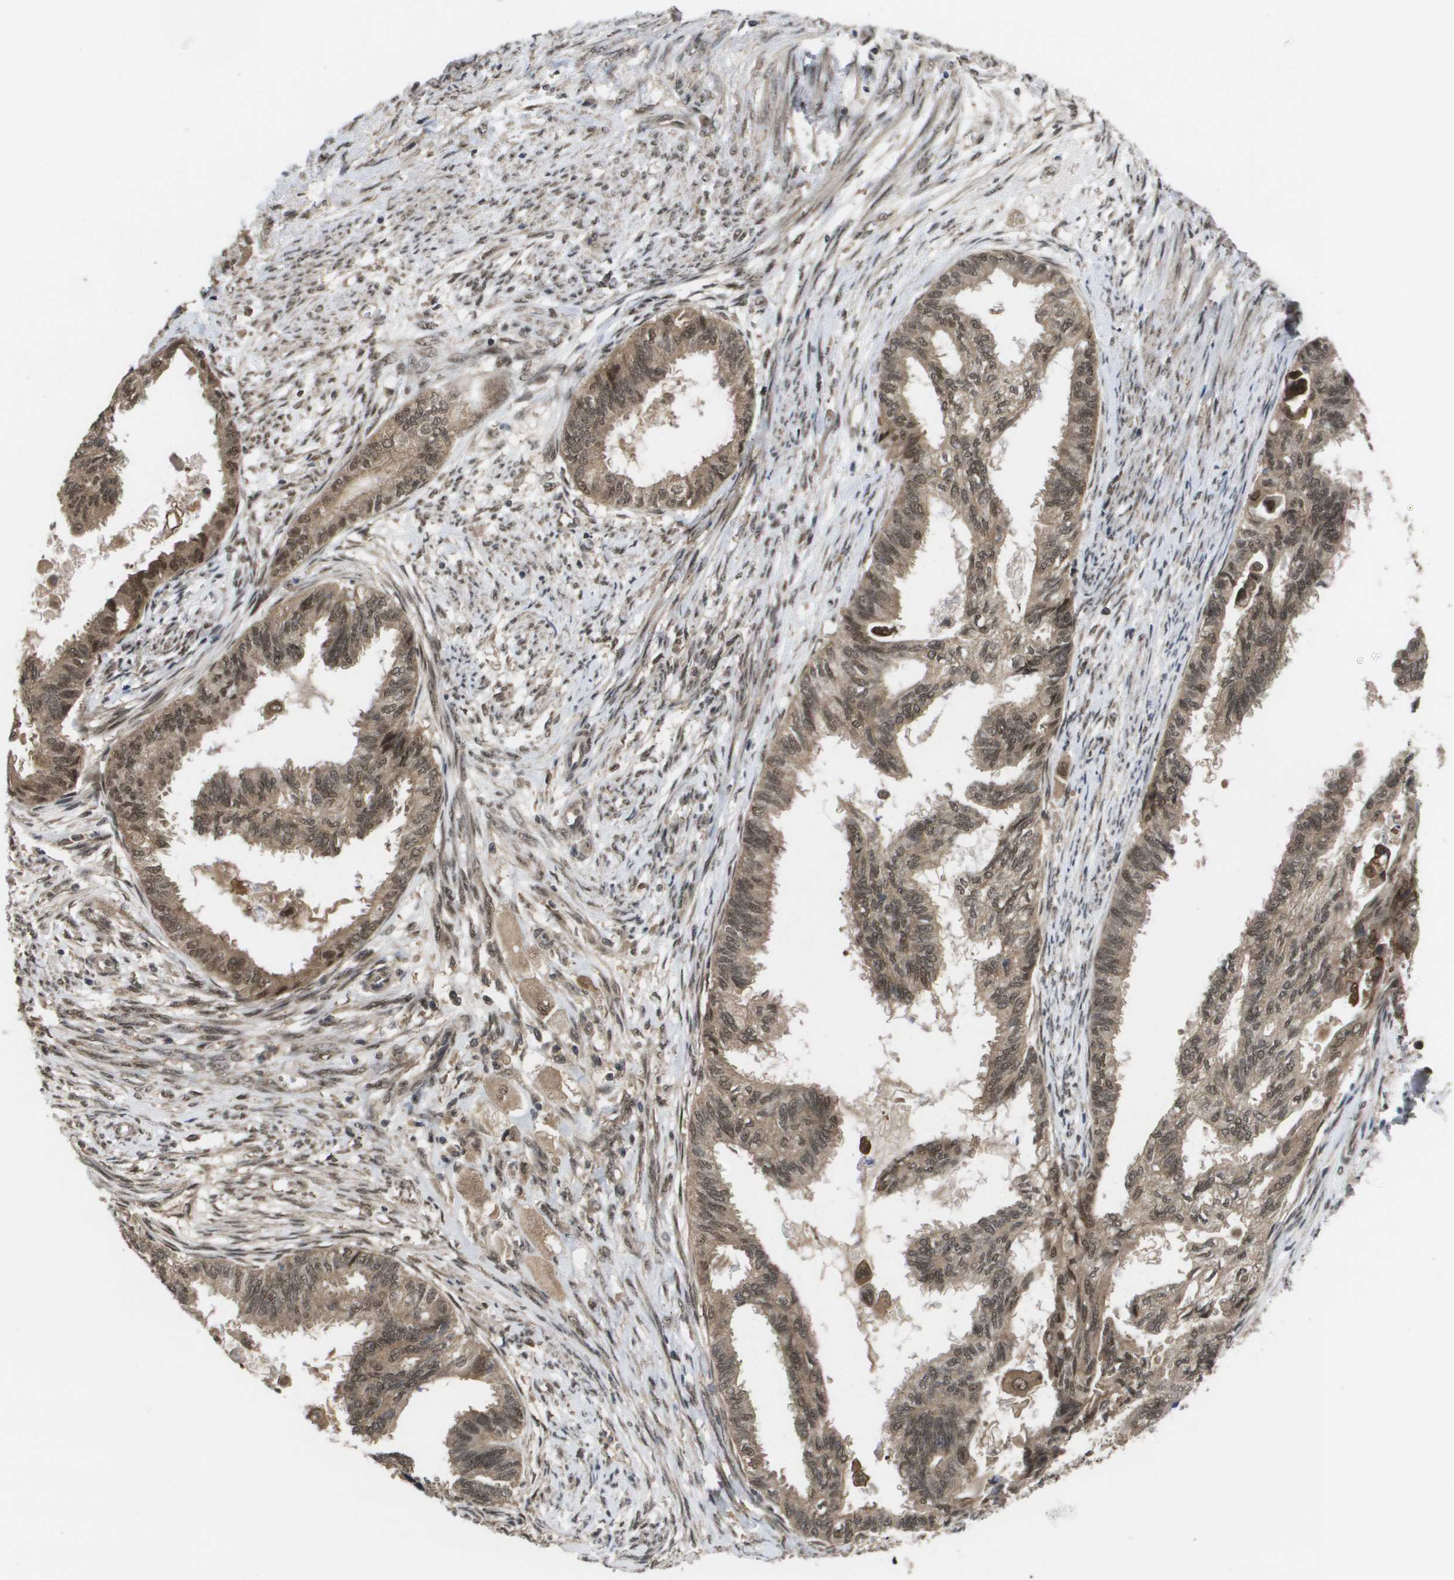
{"staining": {"intensity": "moderate", "quantity": ">75%", "location": "cytoplasmic/membranous,nuclear"}, "tissue": "cervical cancer", "cell_type": "Tumor cells", "image_type": "cancer", "snomed": [{"axis": "morphology", "description": "Normal tissue, NOS"}, {"axis": "morphology", "description": "Adenocarcinoma, NOS"}, {"axis": "topography", "description": "Cervix"}, {"axis": "topography", "description": "Endometrium"}], "caption": "An immunohistochemistry histopathology image of neoplastic tissue is shown. Protein staining in brown shows moderate cytoplasmic/membranous and nuclear positivity in cervical cancer (adenocarcinoma) within tumor cells. (Brightfield microscopy of DAB IHC at high magnification).", "gene": "AMBRA1", "patient": {"sex": "female", "age": 86}}